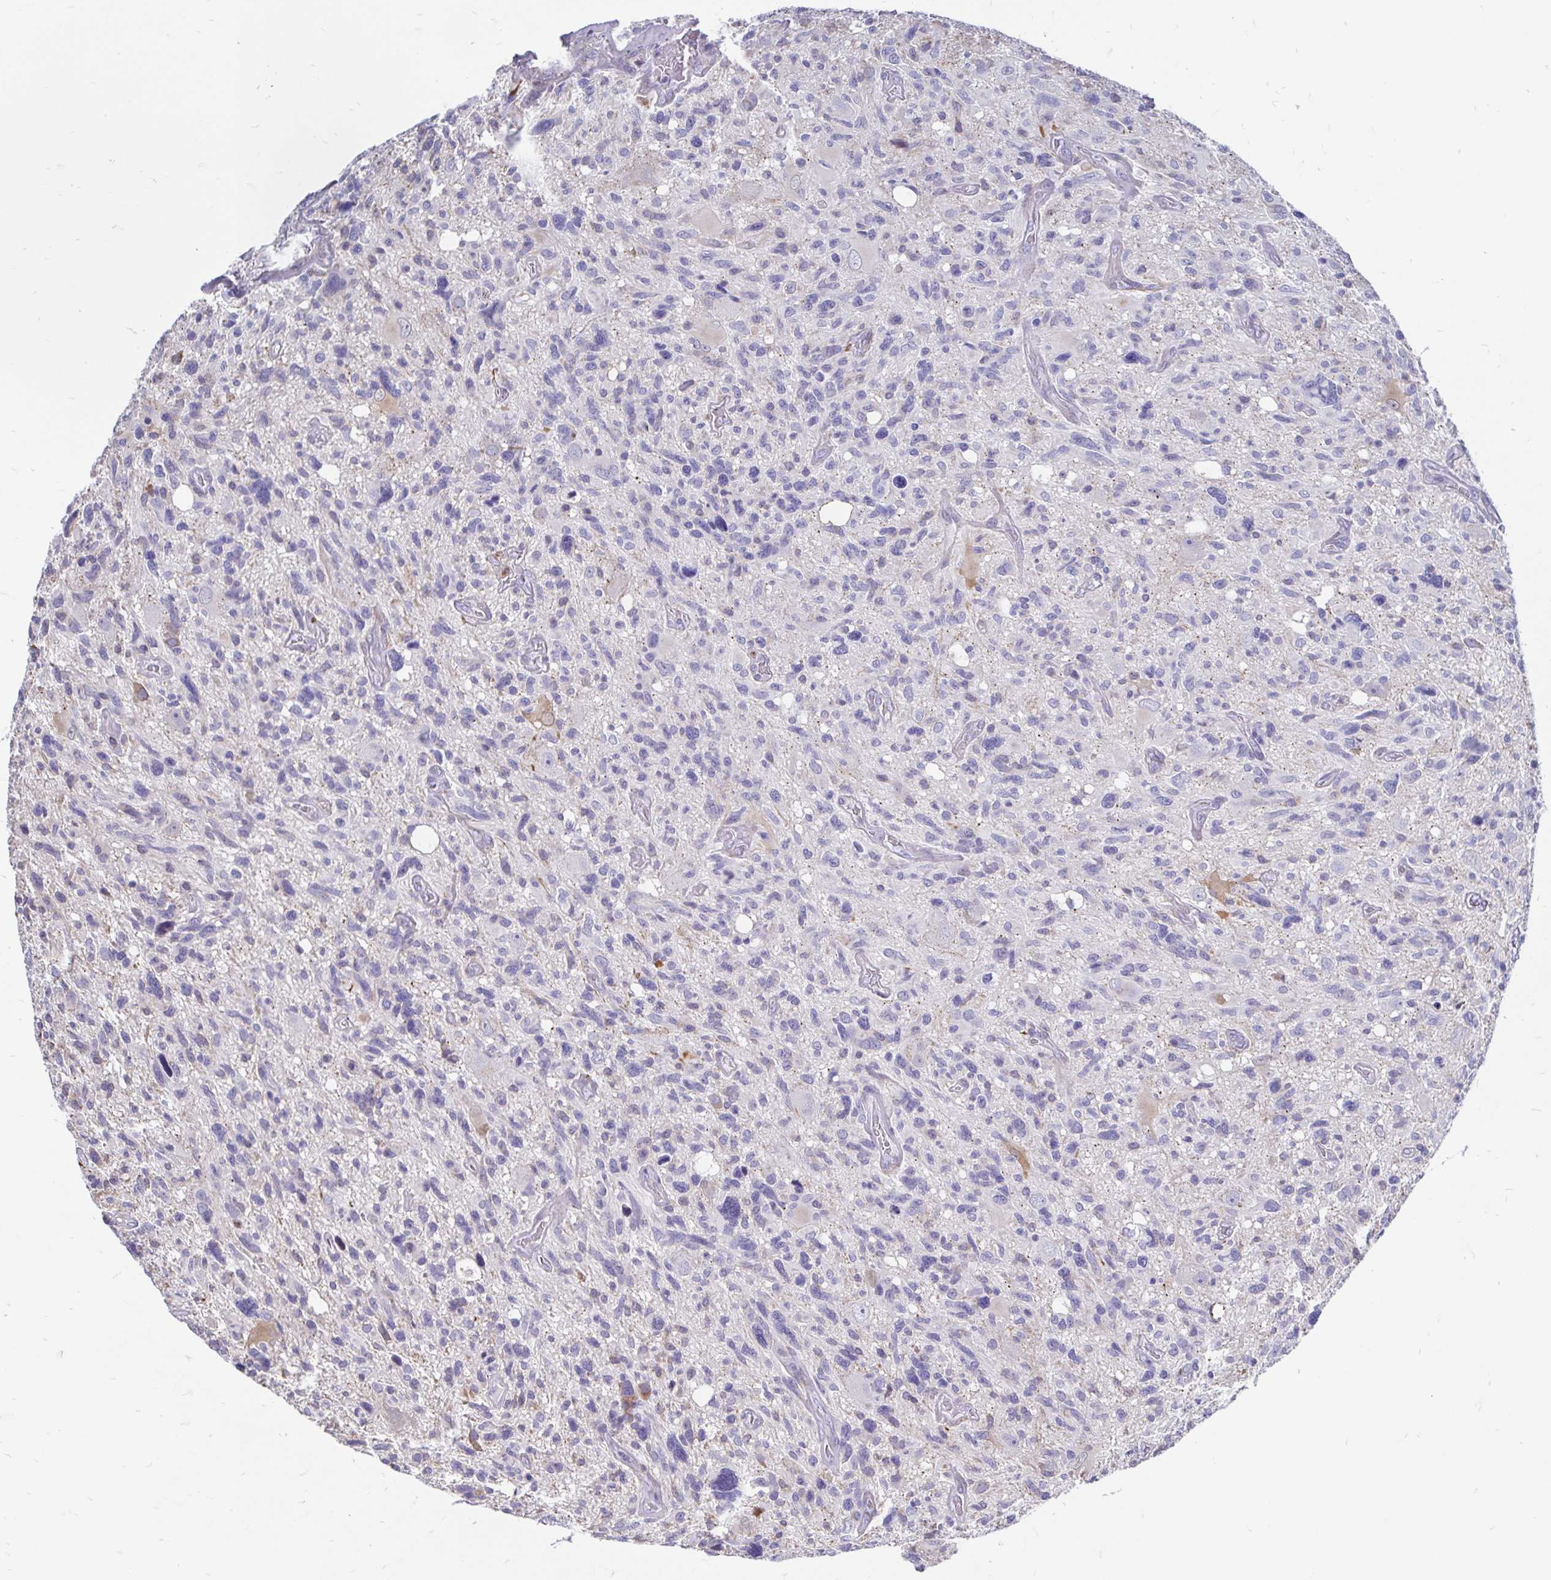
{"staining": {"intensity": "negative", "quantity": "none", "location": "none"}, "tissue": "glioma", "cell_type": "Tumor cells", "image_type": "cancer", "snomed": [{"axis": "morphology", "description": "Glioma, malignant, High grade"}, {"axis": "topography", "description": "Brain"}], "caption": "DAB immunohistochemical staining of human malignant glioma (high-grade) demonstrates no significant expression in tumor cells. (DAB IHC, high magnification).", "gene": "CDKL1", "patient": {"sex": "male", "age": 49}}